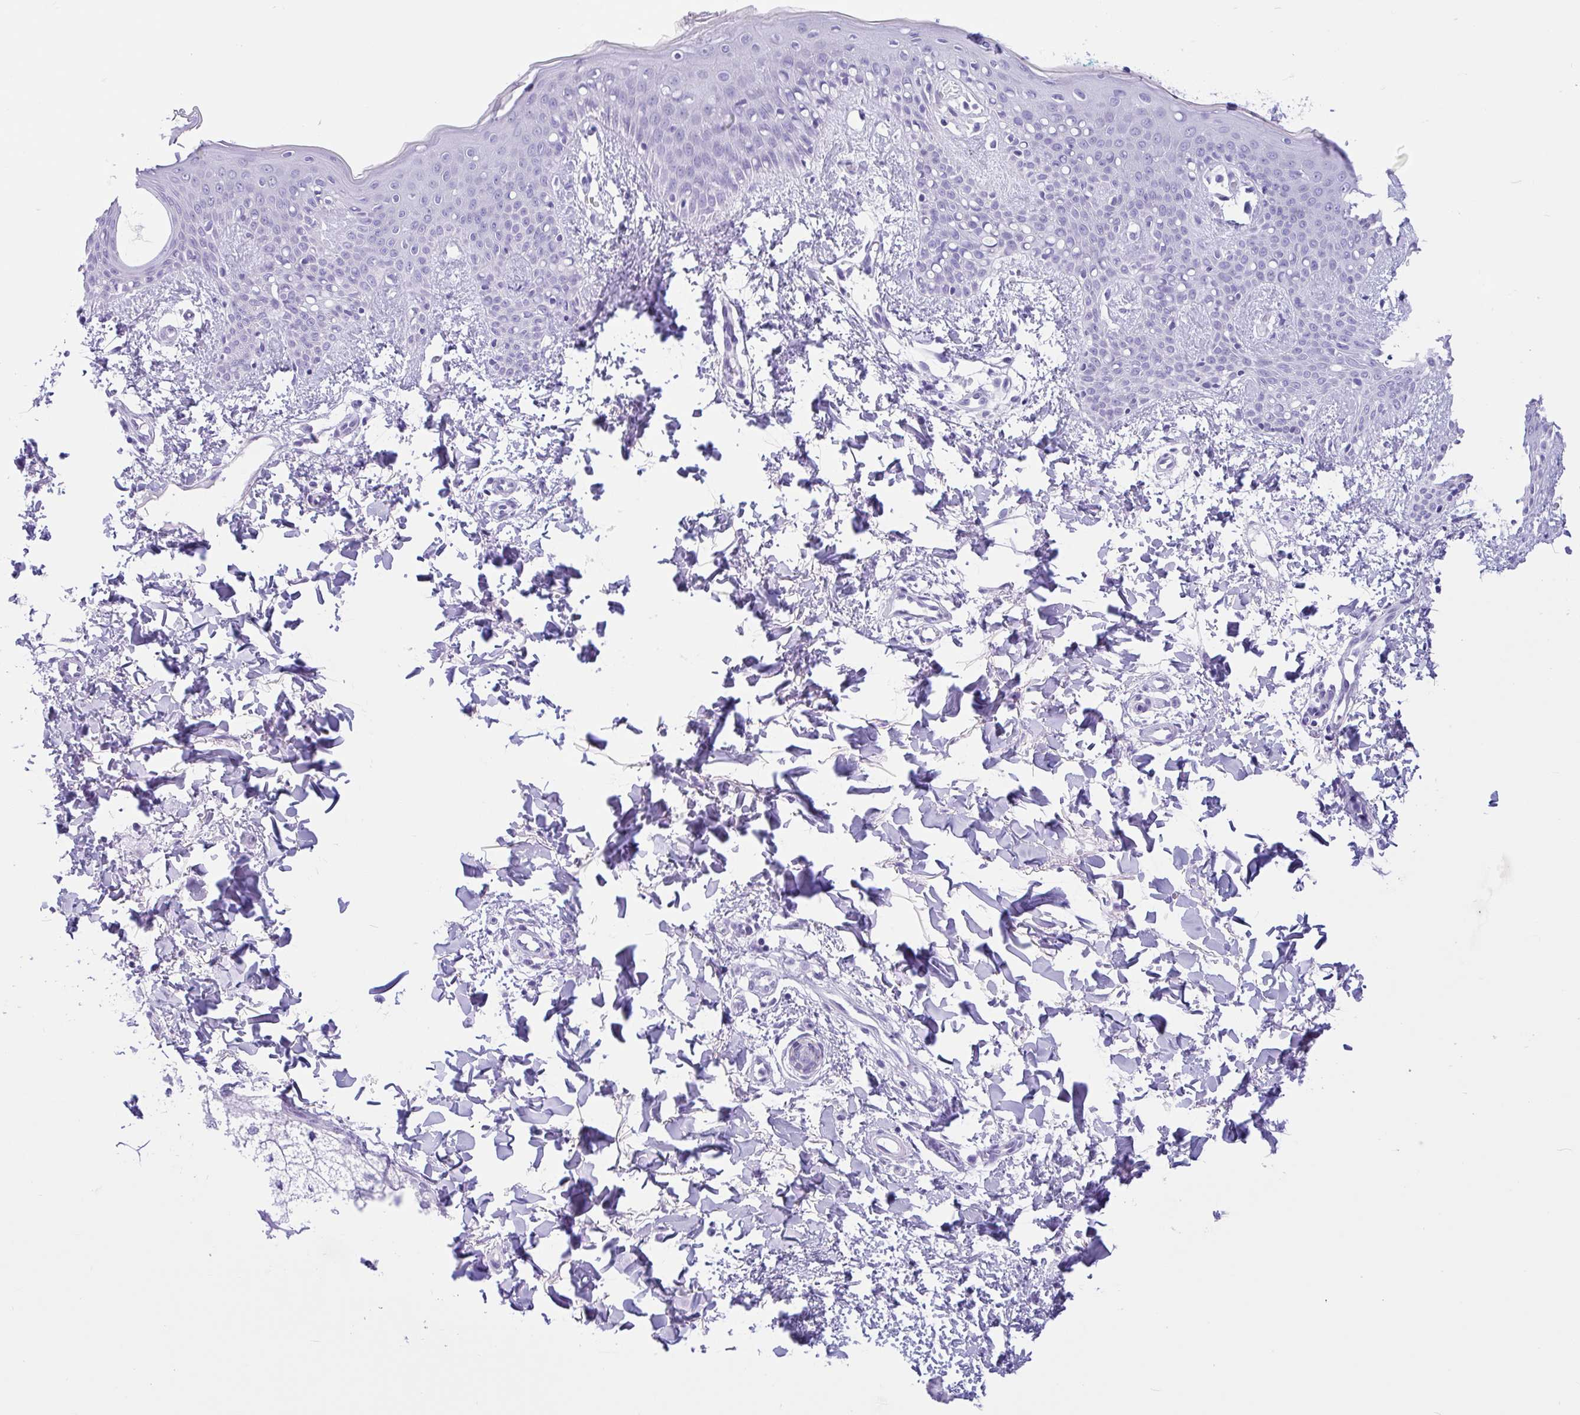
{"staining": {"intensity": "negative", "quantity": "none", "location": "none"}, "tissue": "skin", "cell_type": "Fibroblasts", "image_type": "normal", "snomed": [{"axis": "morphology", "description": "Normal tissue, NOS"}, {"axis": "topography", "description": "Skin"}], "caption": "Benign skin was stained to show a protein in brown. There is no significant staining in fibroblasts. The staining was performed using DAB (3,3'-diaminobenzidine) to visualize the protein expression in brown, while the nuclei were stained in blue with hematoxylin (Magnification: 20x).", "gene": "ENSG00000274792", "patient": {"sex": "male", "age": 16}}